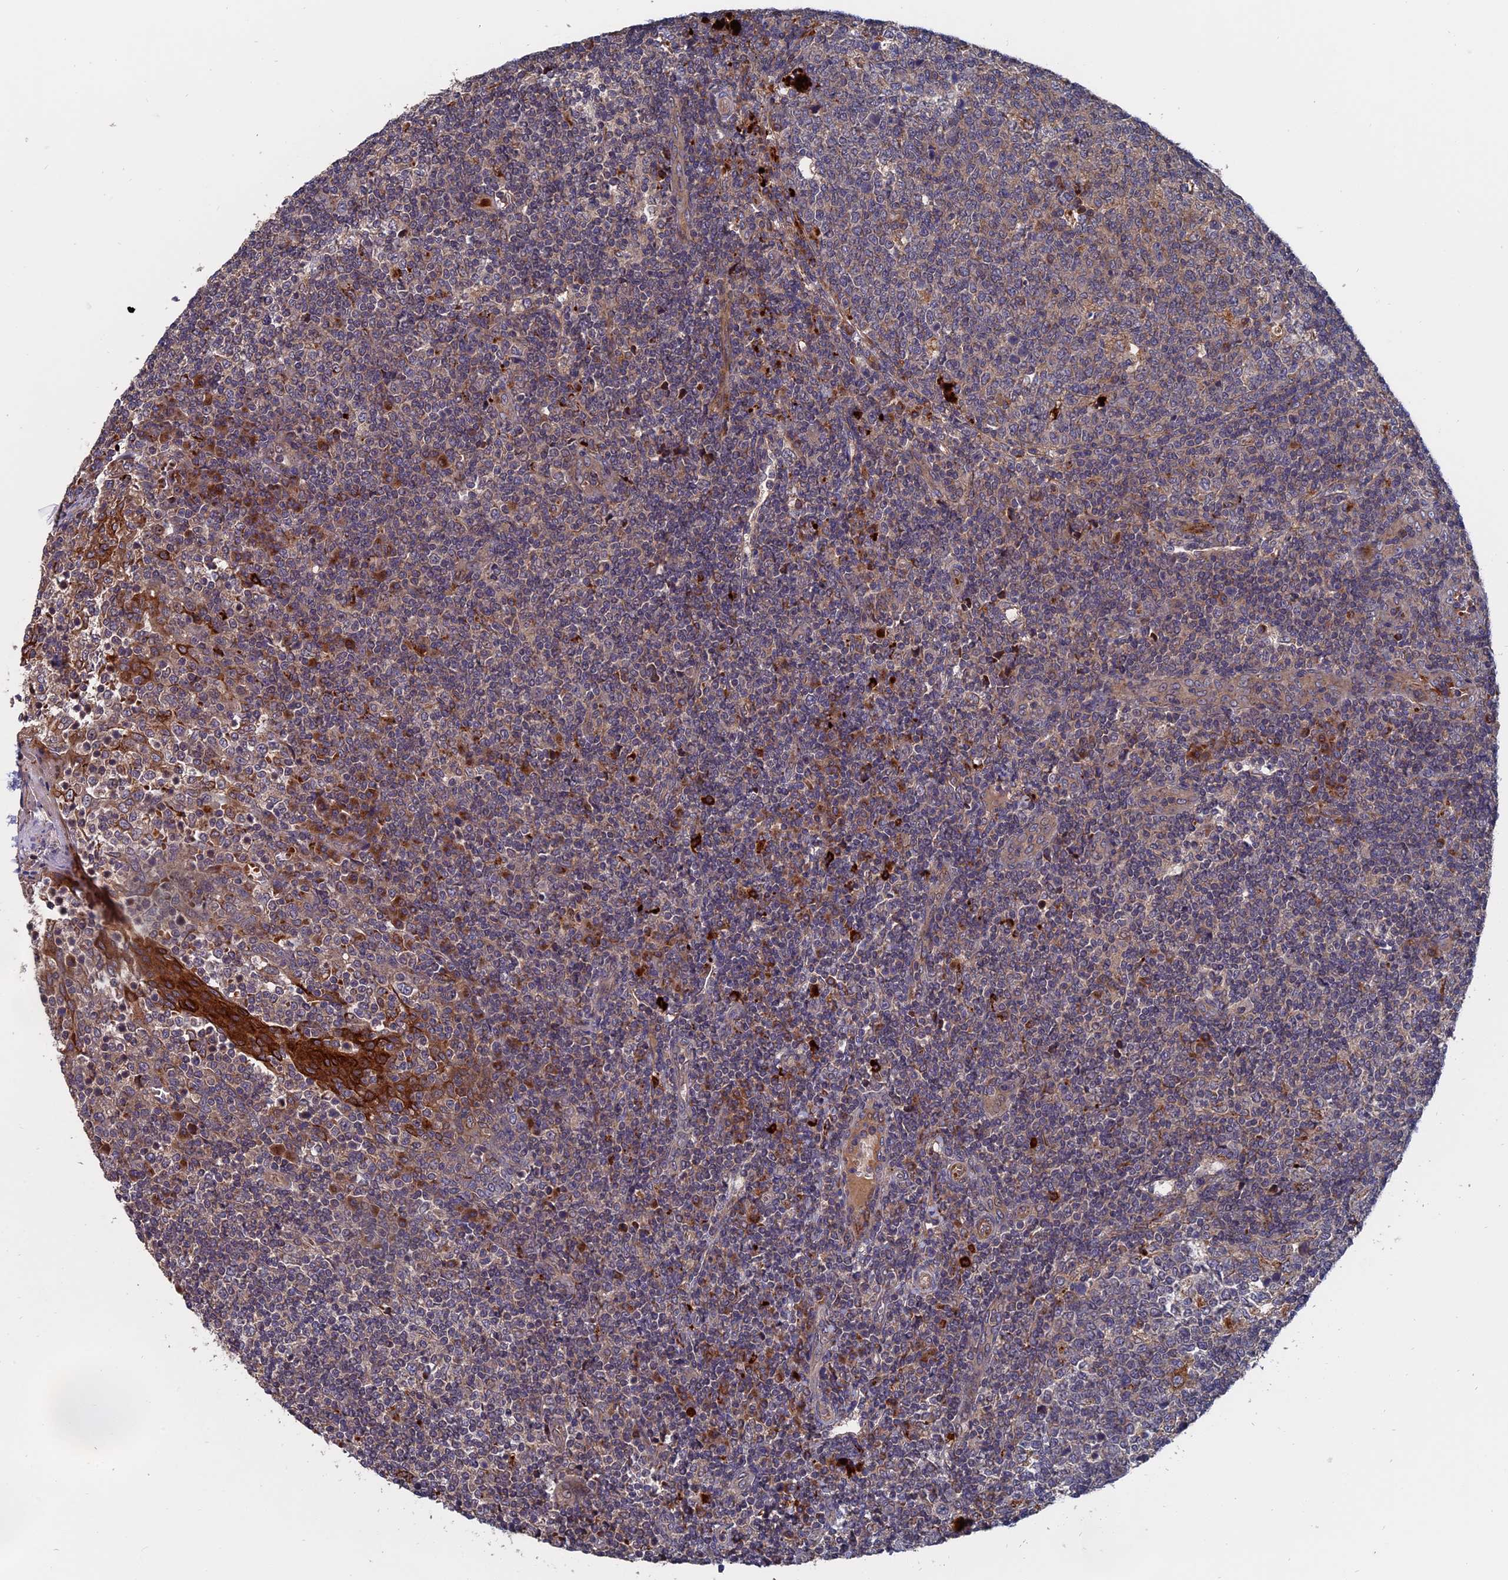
{"staining": {"intensity": "negative", "quantity": "none", "location": "none"}, "tissue": "tonsil", "cell_type": "Germinal center cells", "image_type": "normal", "snomed": [{"axis": "morphology", "description": "Normal tissue, NOS"}, {"axis": "topography", "description": "Tonsil"}], "caption": "This is an immunohistochemistry (IHC) photomicrograph of normal tonsil. There is no staining in germinal center cells.", "gene": "TRAPPC2L", "patient": {"sex": "female", "age": 19}}